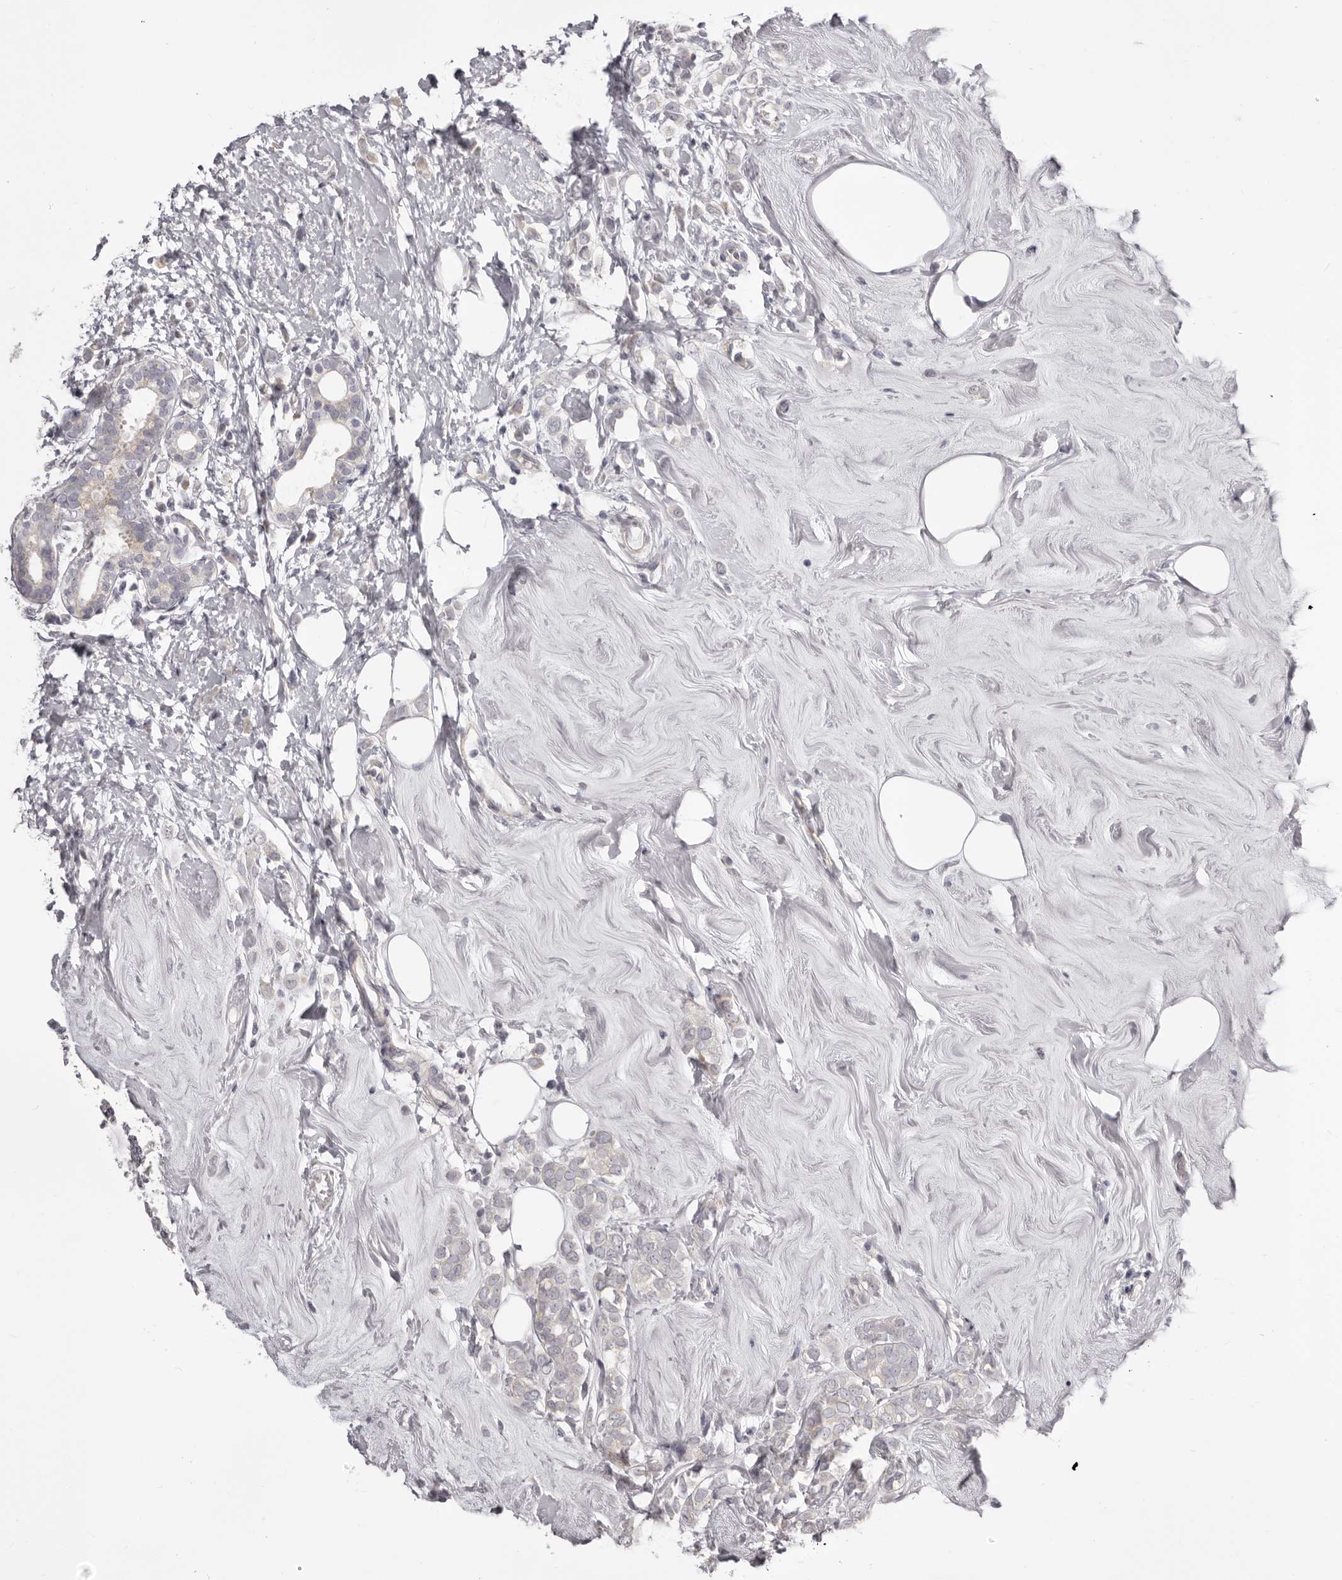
{"staining": {"intensity": "negative", "quantity": "none", "location": "none"}, "tissue": "breast cancer", "cell_type": "Tumor cells", "image_type": "cancer", "snomed": [{"axis": "morphology", "description": "Lobular carcinoma"}, {"axis": "topography", "description": "Breast"}], "caption": "Tumor cells are negative for protein expression in human breast cancer (lobular carcinoma).", "gene": "OTUD3", "patient": {"sex": "female", "age": 47}}